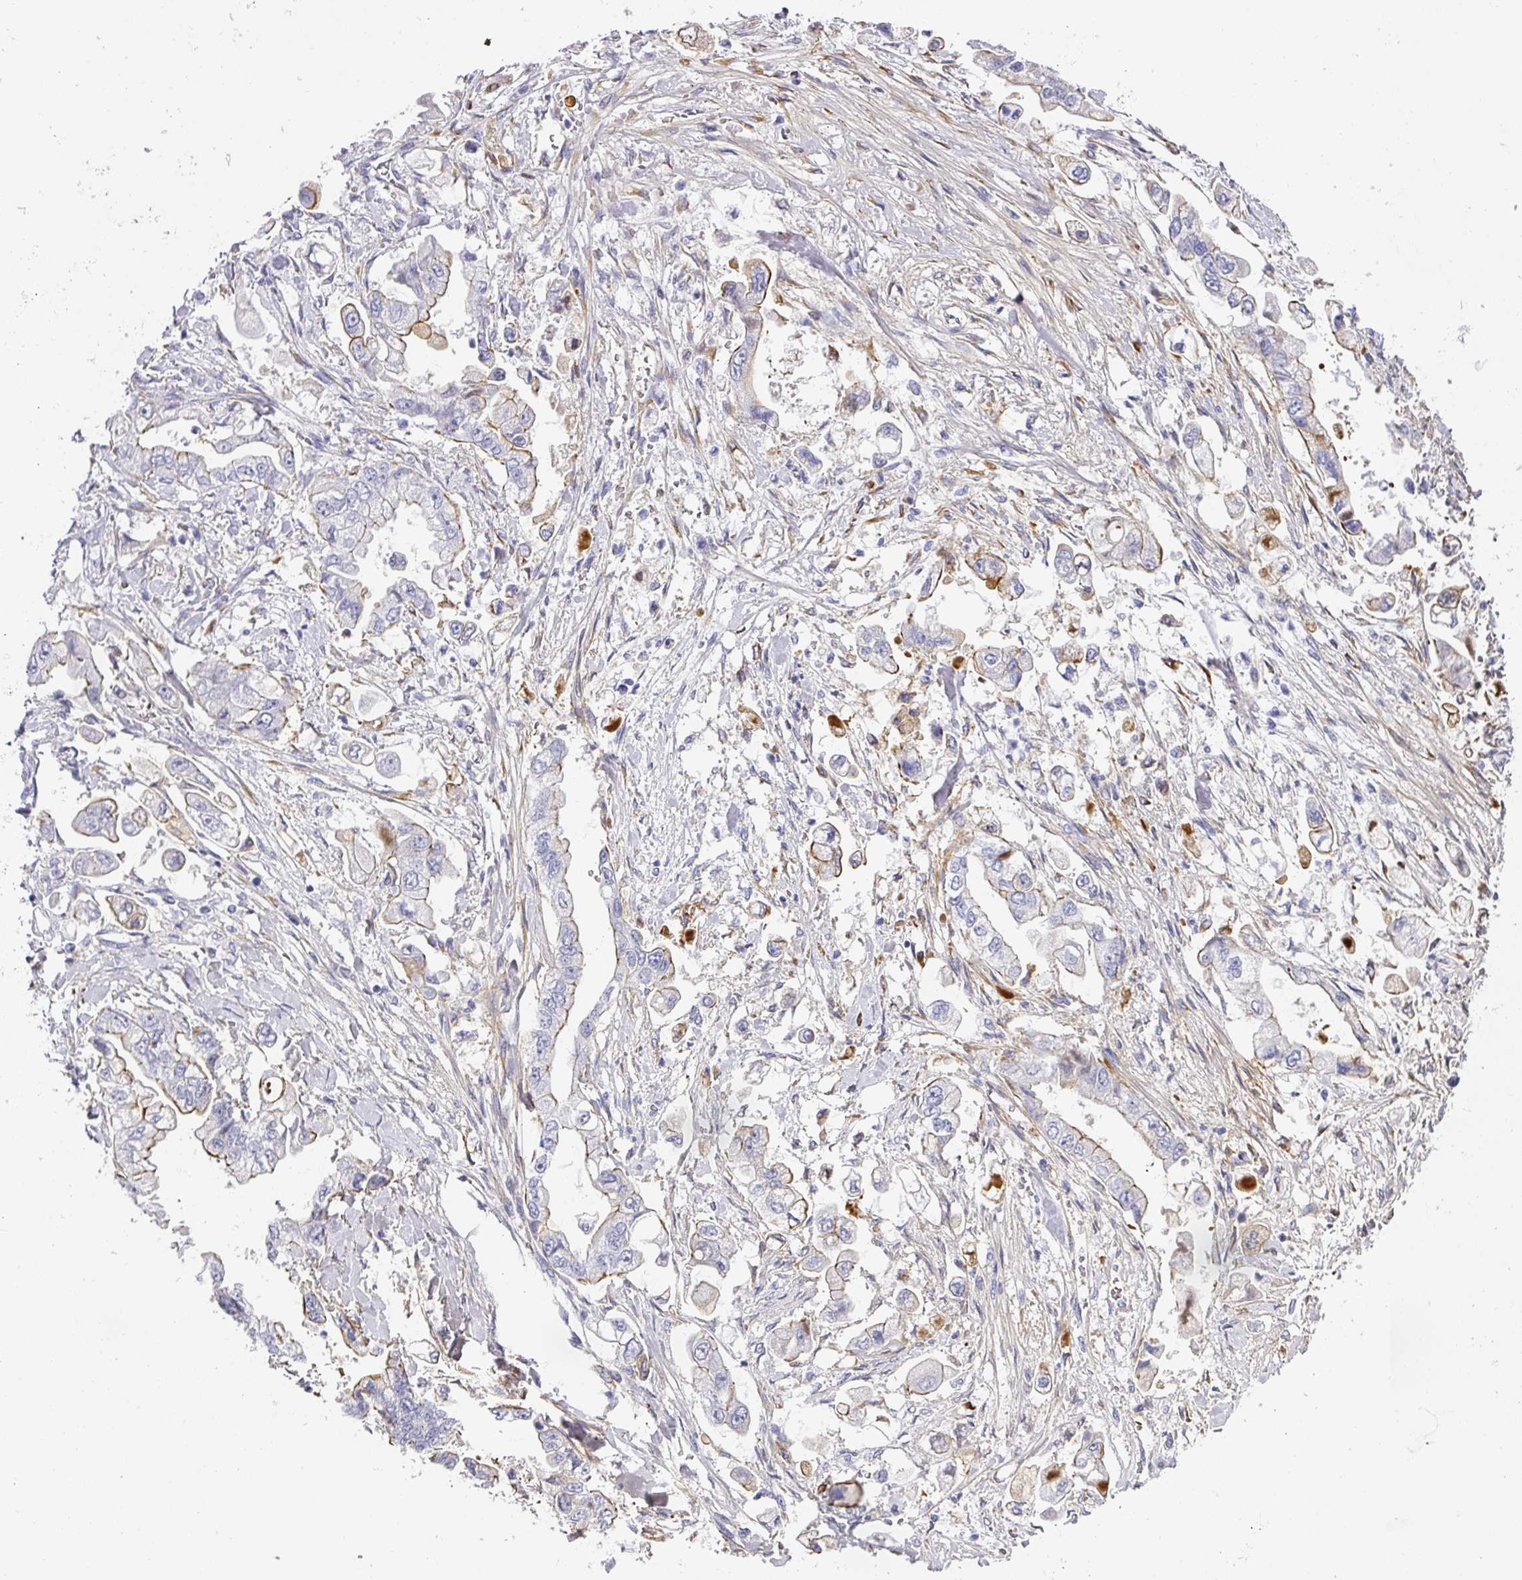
{"staining": {"intensity": "moderate", "quantity": "<25%", "location": "cytoplasmic/membranous"}, "tissue": "stomach cancer", "cell_type": "Tumor cells", "image_type": "cancer", "snomed": [{"axis": "morphology", "description": "Adenocarcinoma, NOS"}, {"axis": "topography", "description": "Stomach"}], "caption": "Stomach cancer (adenocarcinoma) stained for a protein (brown) displays moderate cytoplasmic/membranous positive staining in approximately <25% of tumor cells.", "gene": "ANKRD29", "patient": {"sex": "male", "age": 62}}